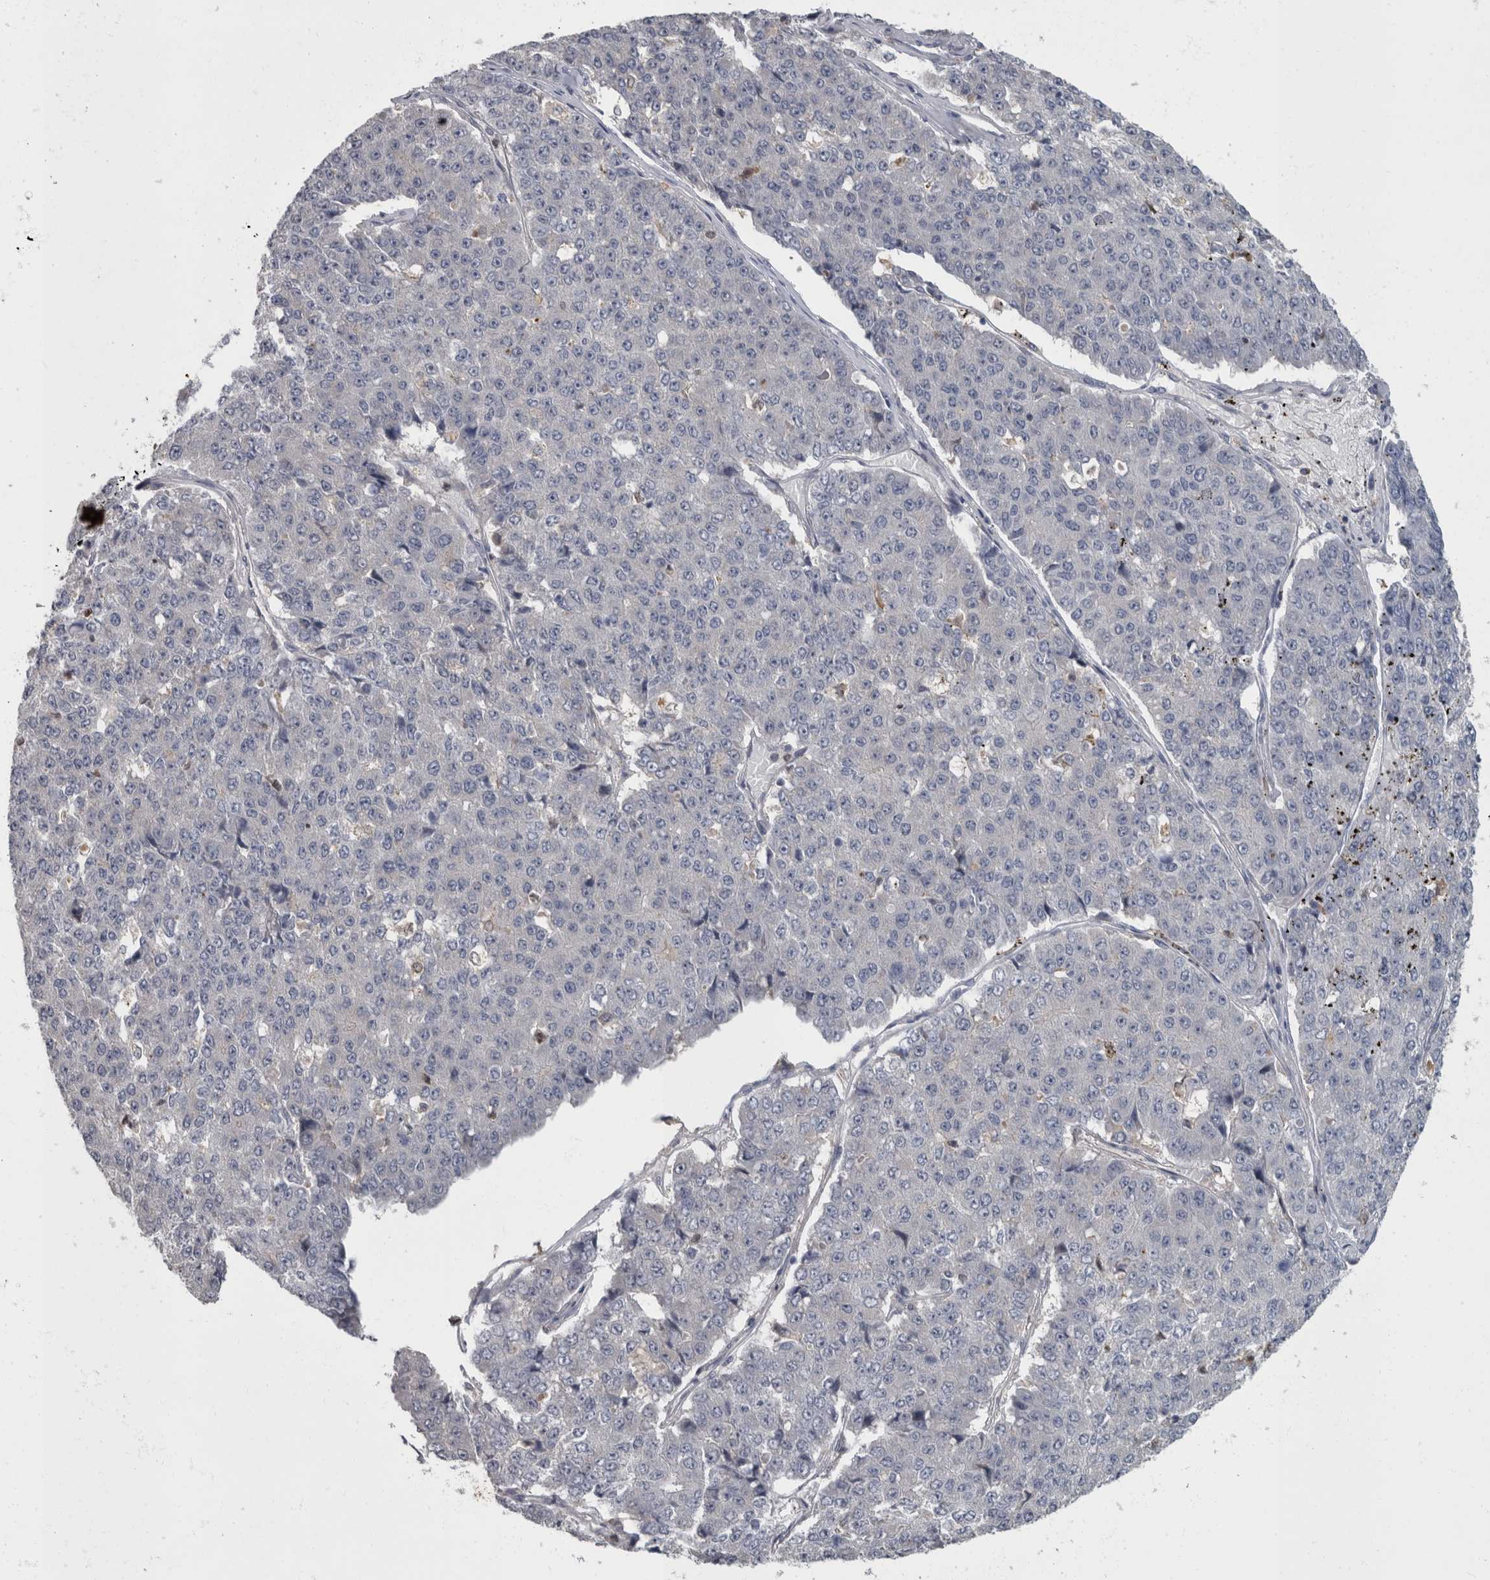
{"staining": {"intensity": "negative", "quantity": "none", "location": "none"}, "tissue": "pancreatic cancer", "cell_type": "Tumor cells", "image_type": "cancer", "snomed": [{"axis": "morphology", "description": "Adenocarcinoma, NOS"}, {"axis": "topography", "description": "Pancreas"}], "caption": "The IHC micrograph has no significant staining in tumor cells of adenocarcinoma (pancreatic) tissue. (DAB immunohistochemistry (IHC) with hematoxylin counter stain).", "gene": "PPP1R3C", "patient": {"sex": "male", "age": 50}}